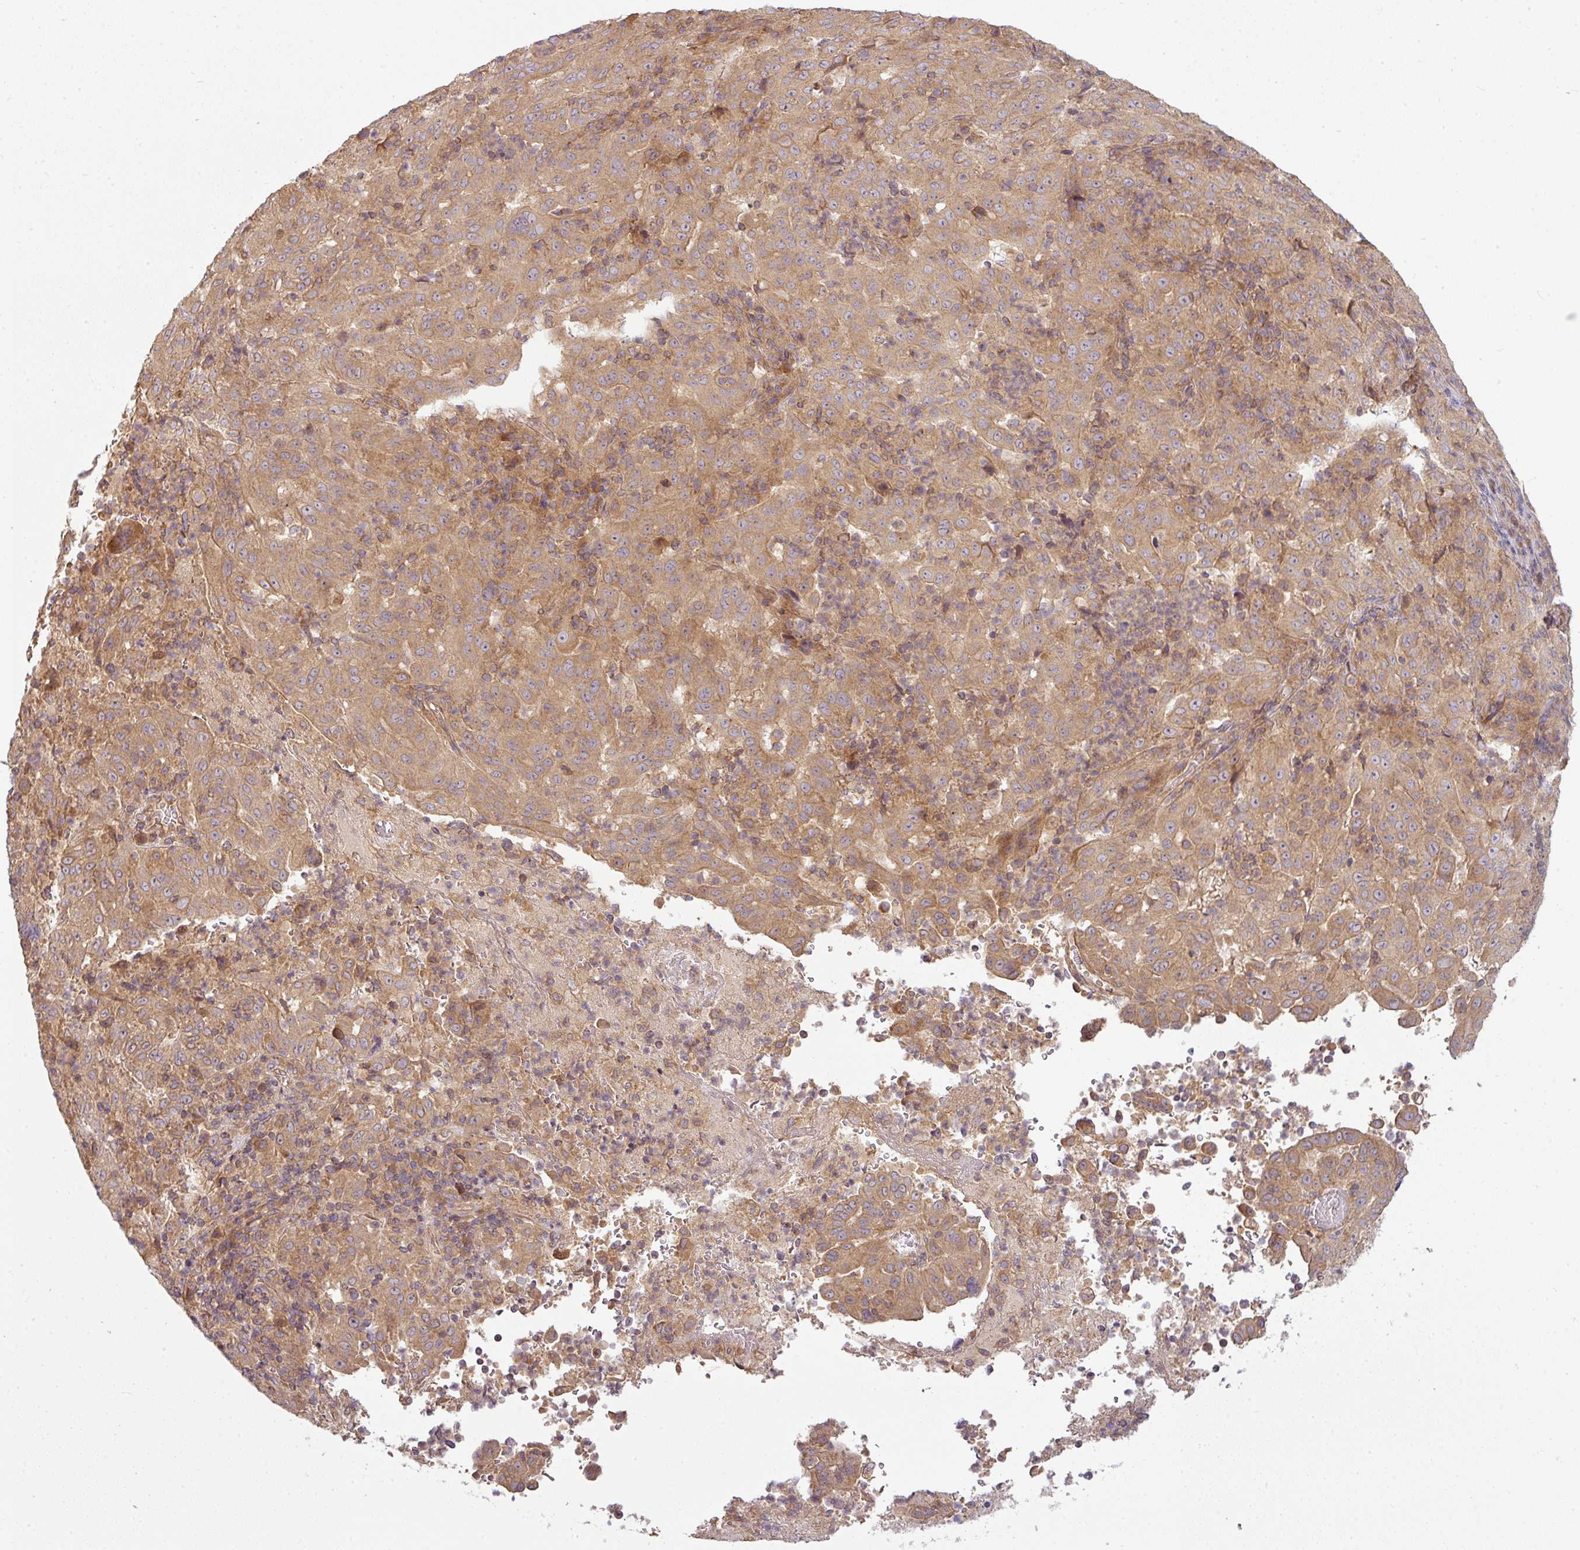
{"staining": {"intensity": "moderate", "quantity": "25%-75%", "location": "cytoplasmic/membranous"}, "tissue": "pancreatic cancer", "cell_type": "Tumor cells", "image_type": "cancer", "snomed": [{"axis": "morphology", "description": "Adenocarcinoma, NOS"}, {"axis": "topography", "description": "Pancreas"}], "caption": "Immunohistochemical staining of human pancreatic cancer demonstrates moderate cytoplasmic/membranous protein expression in approximately 25%-75% of tumor cells.", "gene": "RNF31", "patient": {"sex": "male", "age": 63}}